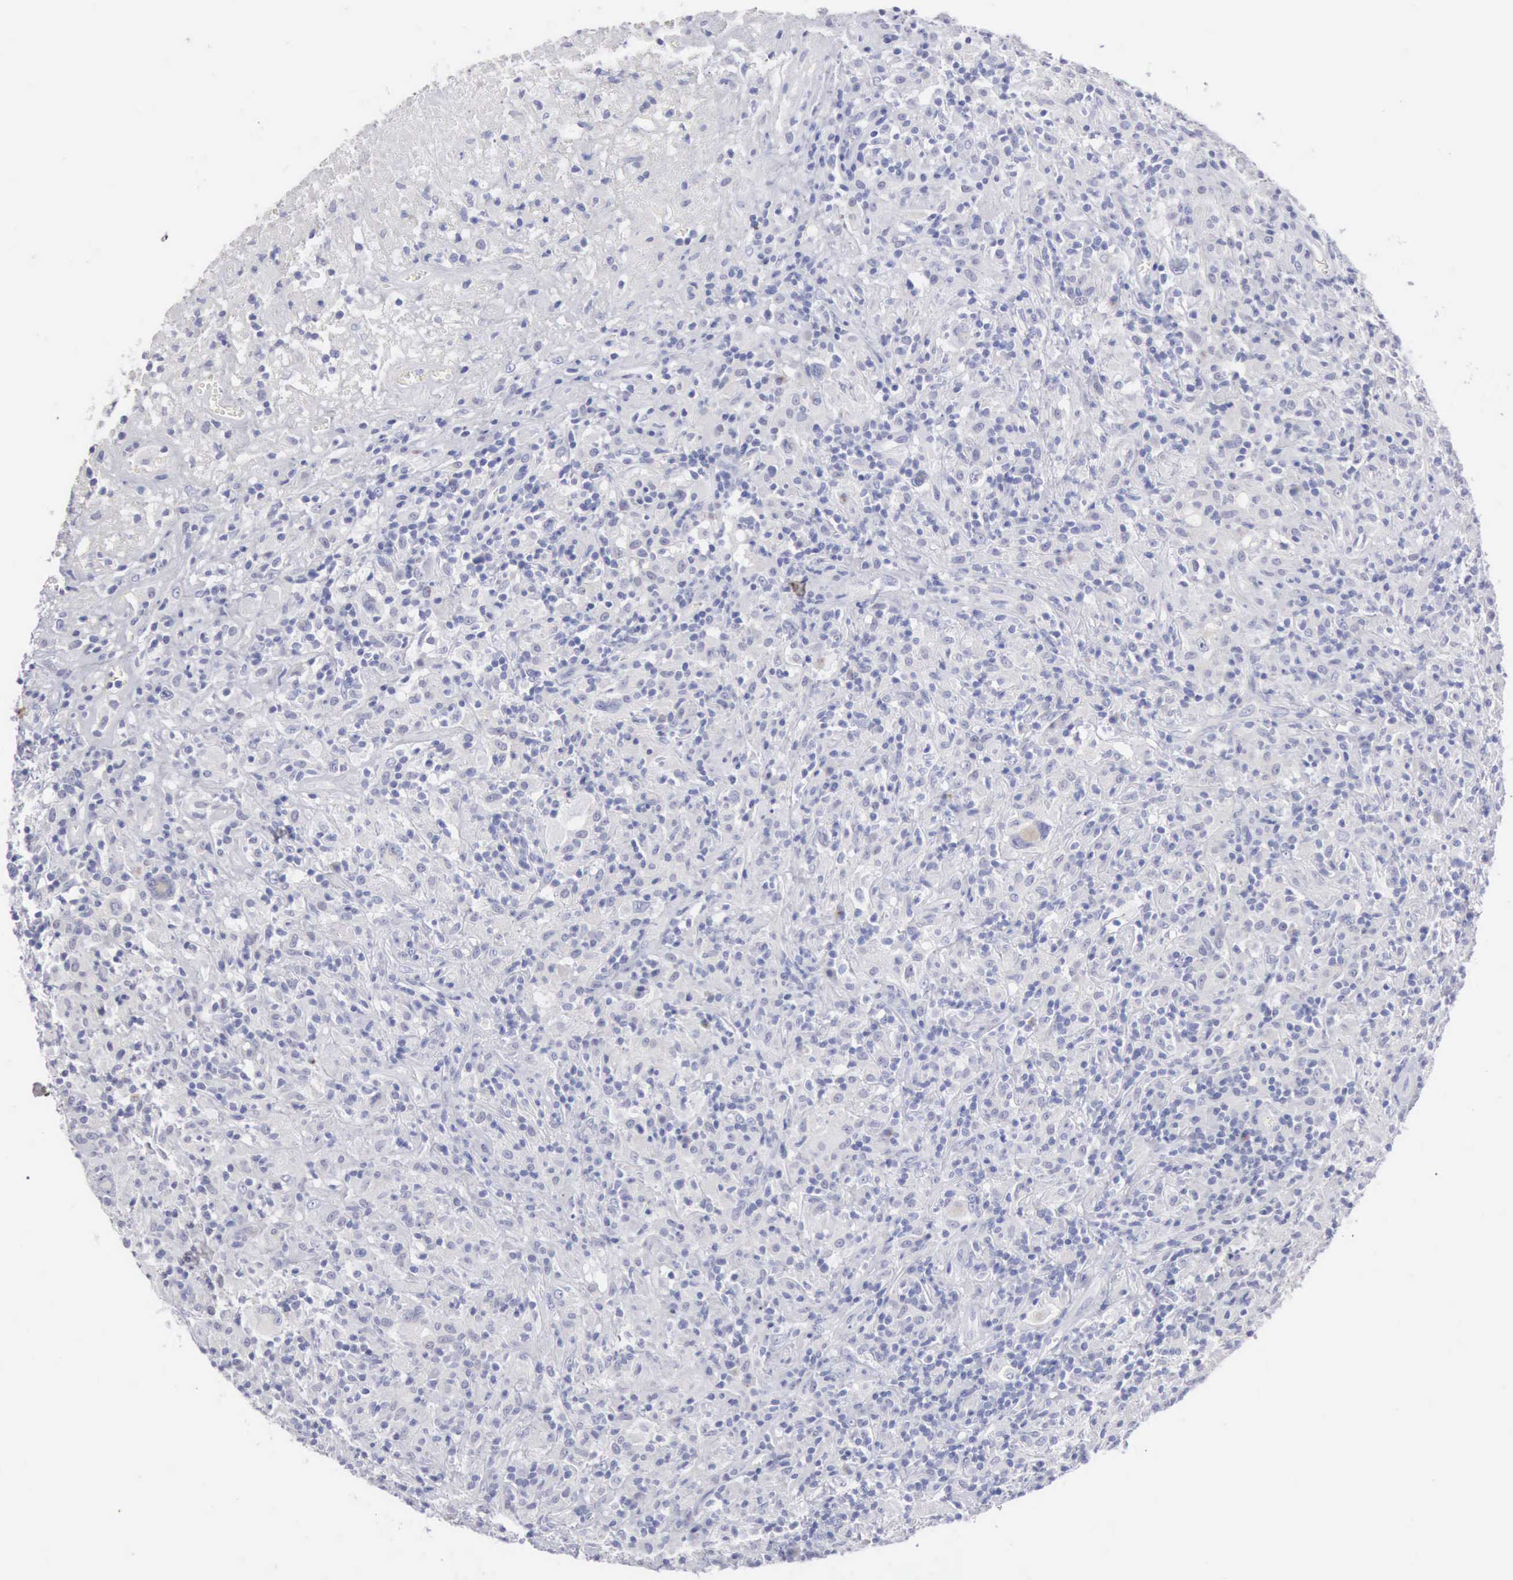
{"staining": {"intensity": "negative", "quantity": "none", "location": "none"}, "tissue": "lymphoma", "cell_type": "Tumor cells", "image_type": "cancer", "snomed": [{"axis": "morphology", "description": "Hodgkin's disease, NOS"}, {"axis": "topography", "description": "Lymph node"}], "caption": "The histopathology image demonstrates no significant expression in tumor cells of lymphoma.", "gene": "ANGEL1", "patient": {"sex": "male", "age": 46}}